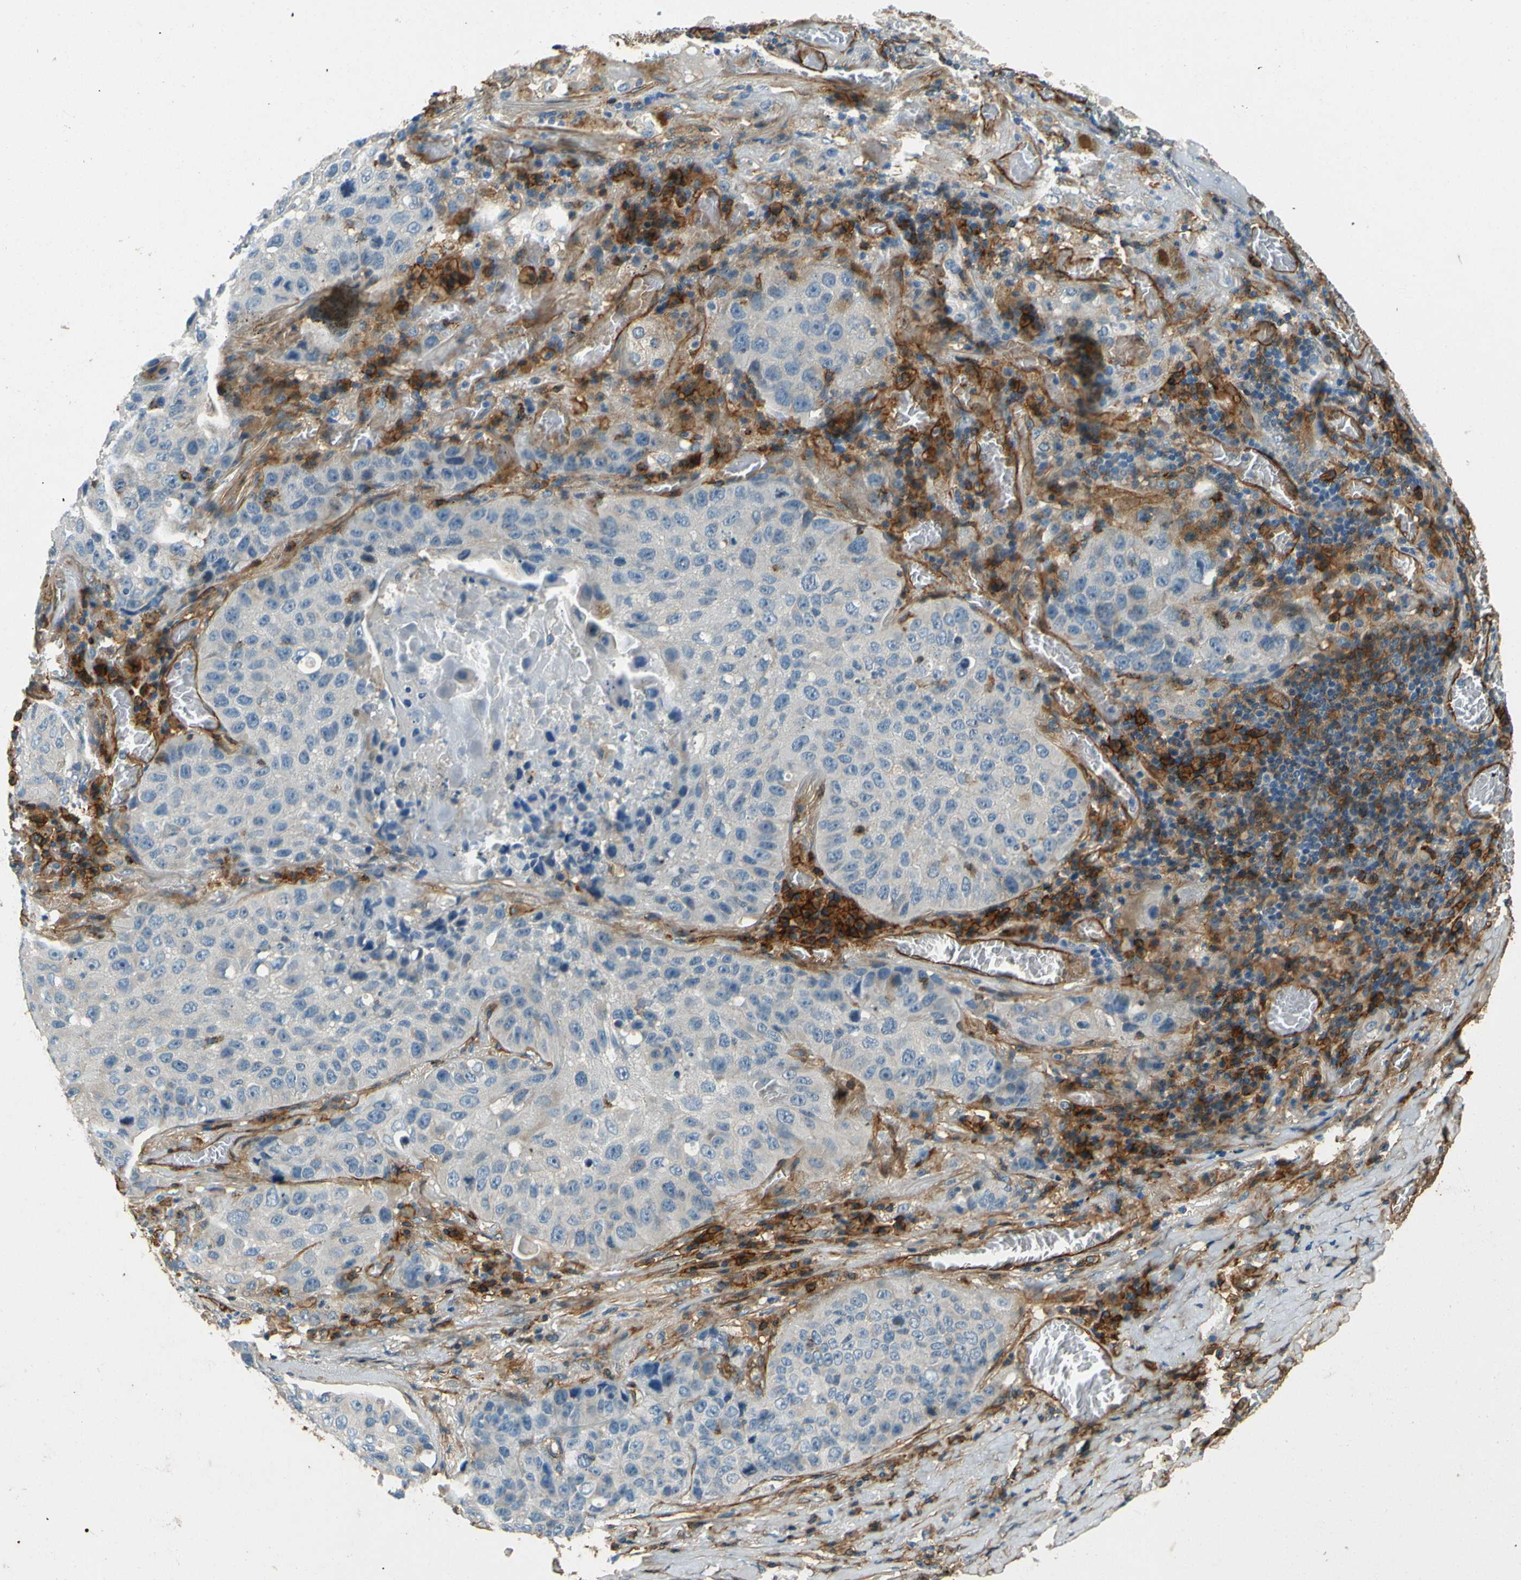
{"staining": {"intensity": "negative", "quantity": "none", "location": "none"}, "tissue": "lung cancer", "cell_type": "Tumor cells", "image_type": "cancer", "snomed": [{"axis": "morphology", "description": "Squamous cell carcinoma, NOS"}, {"axis": "topography", "description": "Lung"}], "caption": "High magnification brightfield microscopy of lung squamous cell carcinoma stained with DAB (3,3'-diaminobenzidine) (brown) and counterstained with hematoxylin (blue): tumor cells show no significant expression.", "gene": "ENTPD1", "patient": {"sex": "male", "age": 57}}